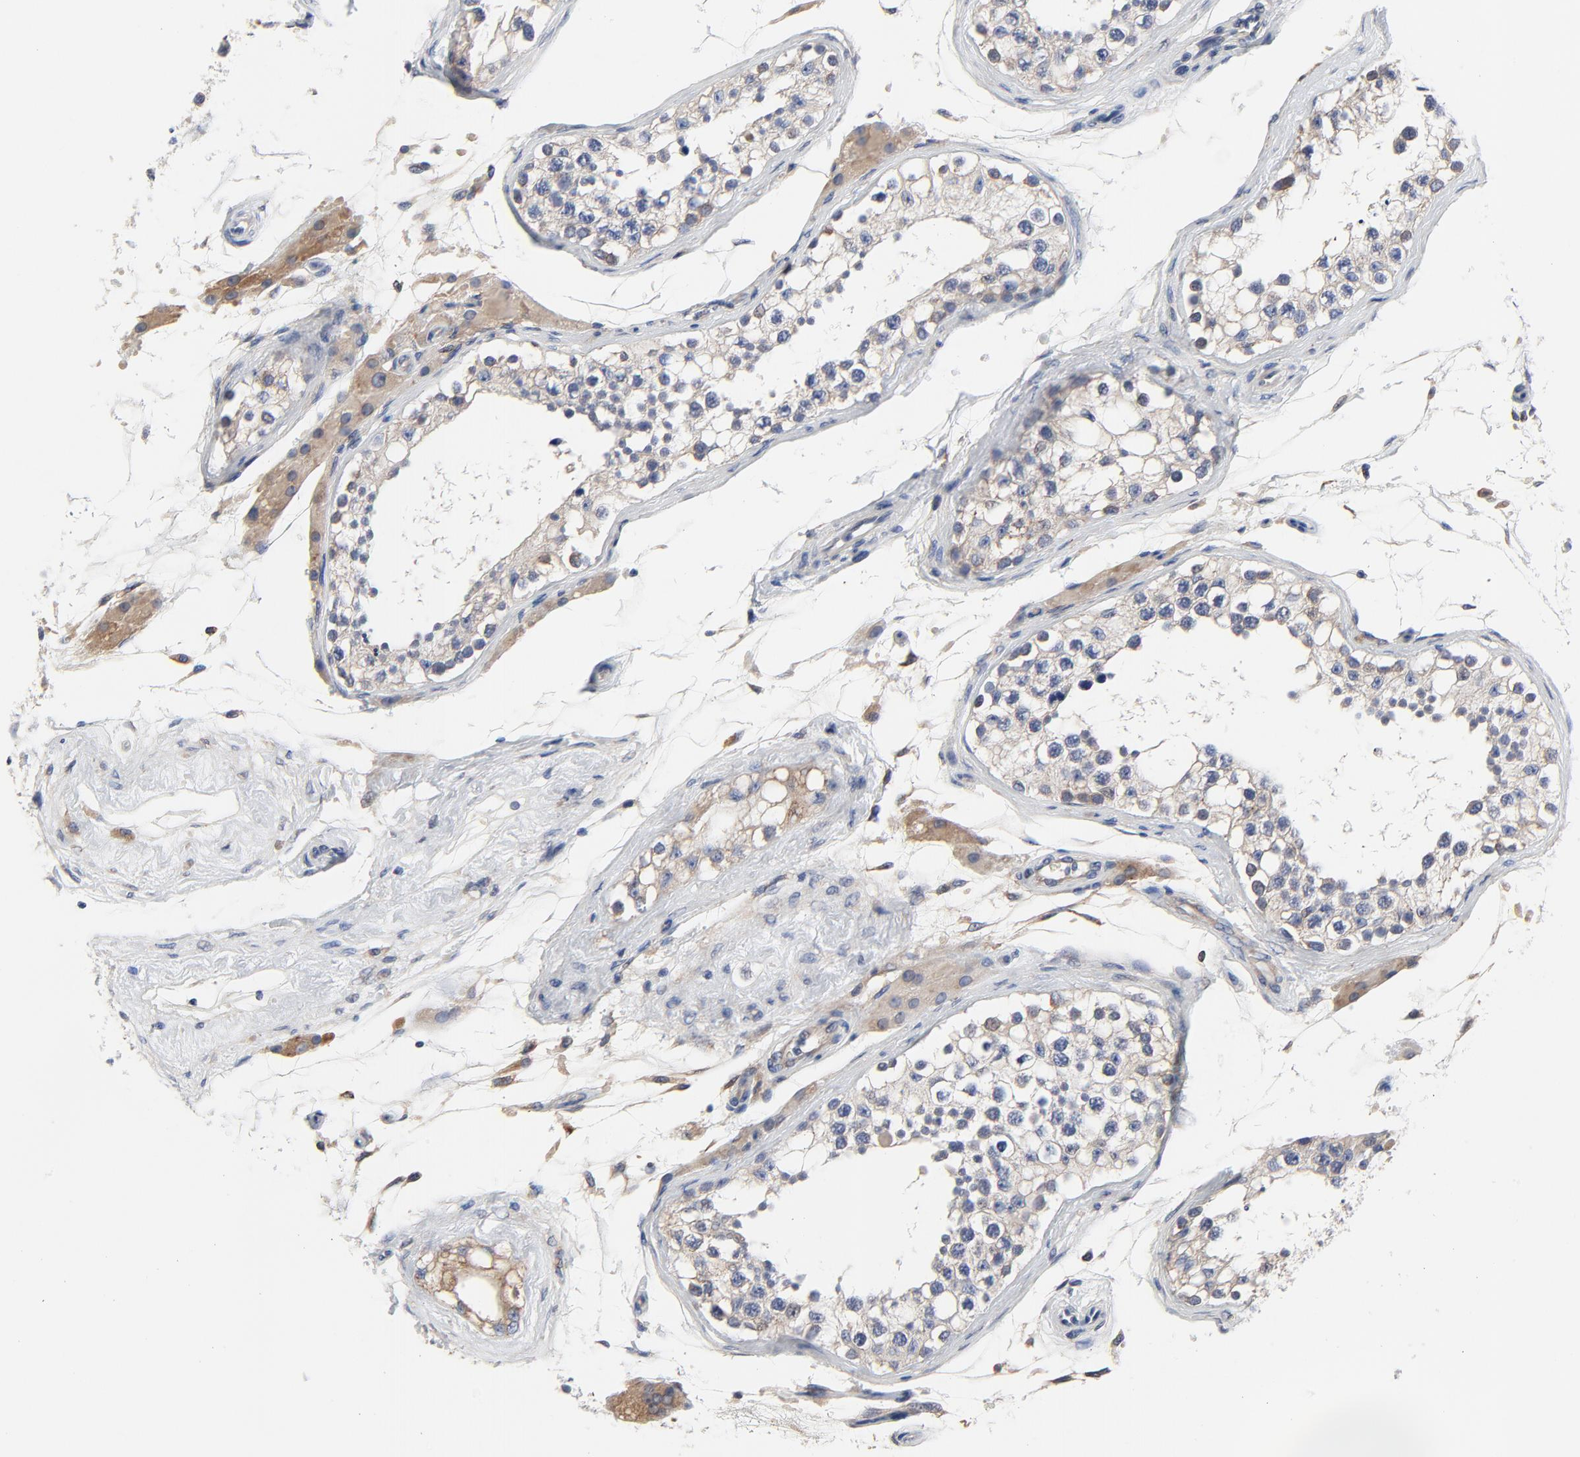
{"staining": {"intensity": "moderate", "quantity": "<25%", "location": "cytoplasmic/membranous"}, "tissue": "testis", "cell_type": "Cells in seminiferous ducts", "image_type": "normal", "snomed": [{"axis": "morphology", "description": "Normal tissue, NOS"}, {"axis": "topography", "description": "Testis"}], "caption": "Human testis stained with a brown dye shows moderate cytoplasmic/membranous positive positivity in approximately <25% of cells in seminiferous ducts.", "gene": "VAV2", "patient": {"sex": "male", "age": 68}}